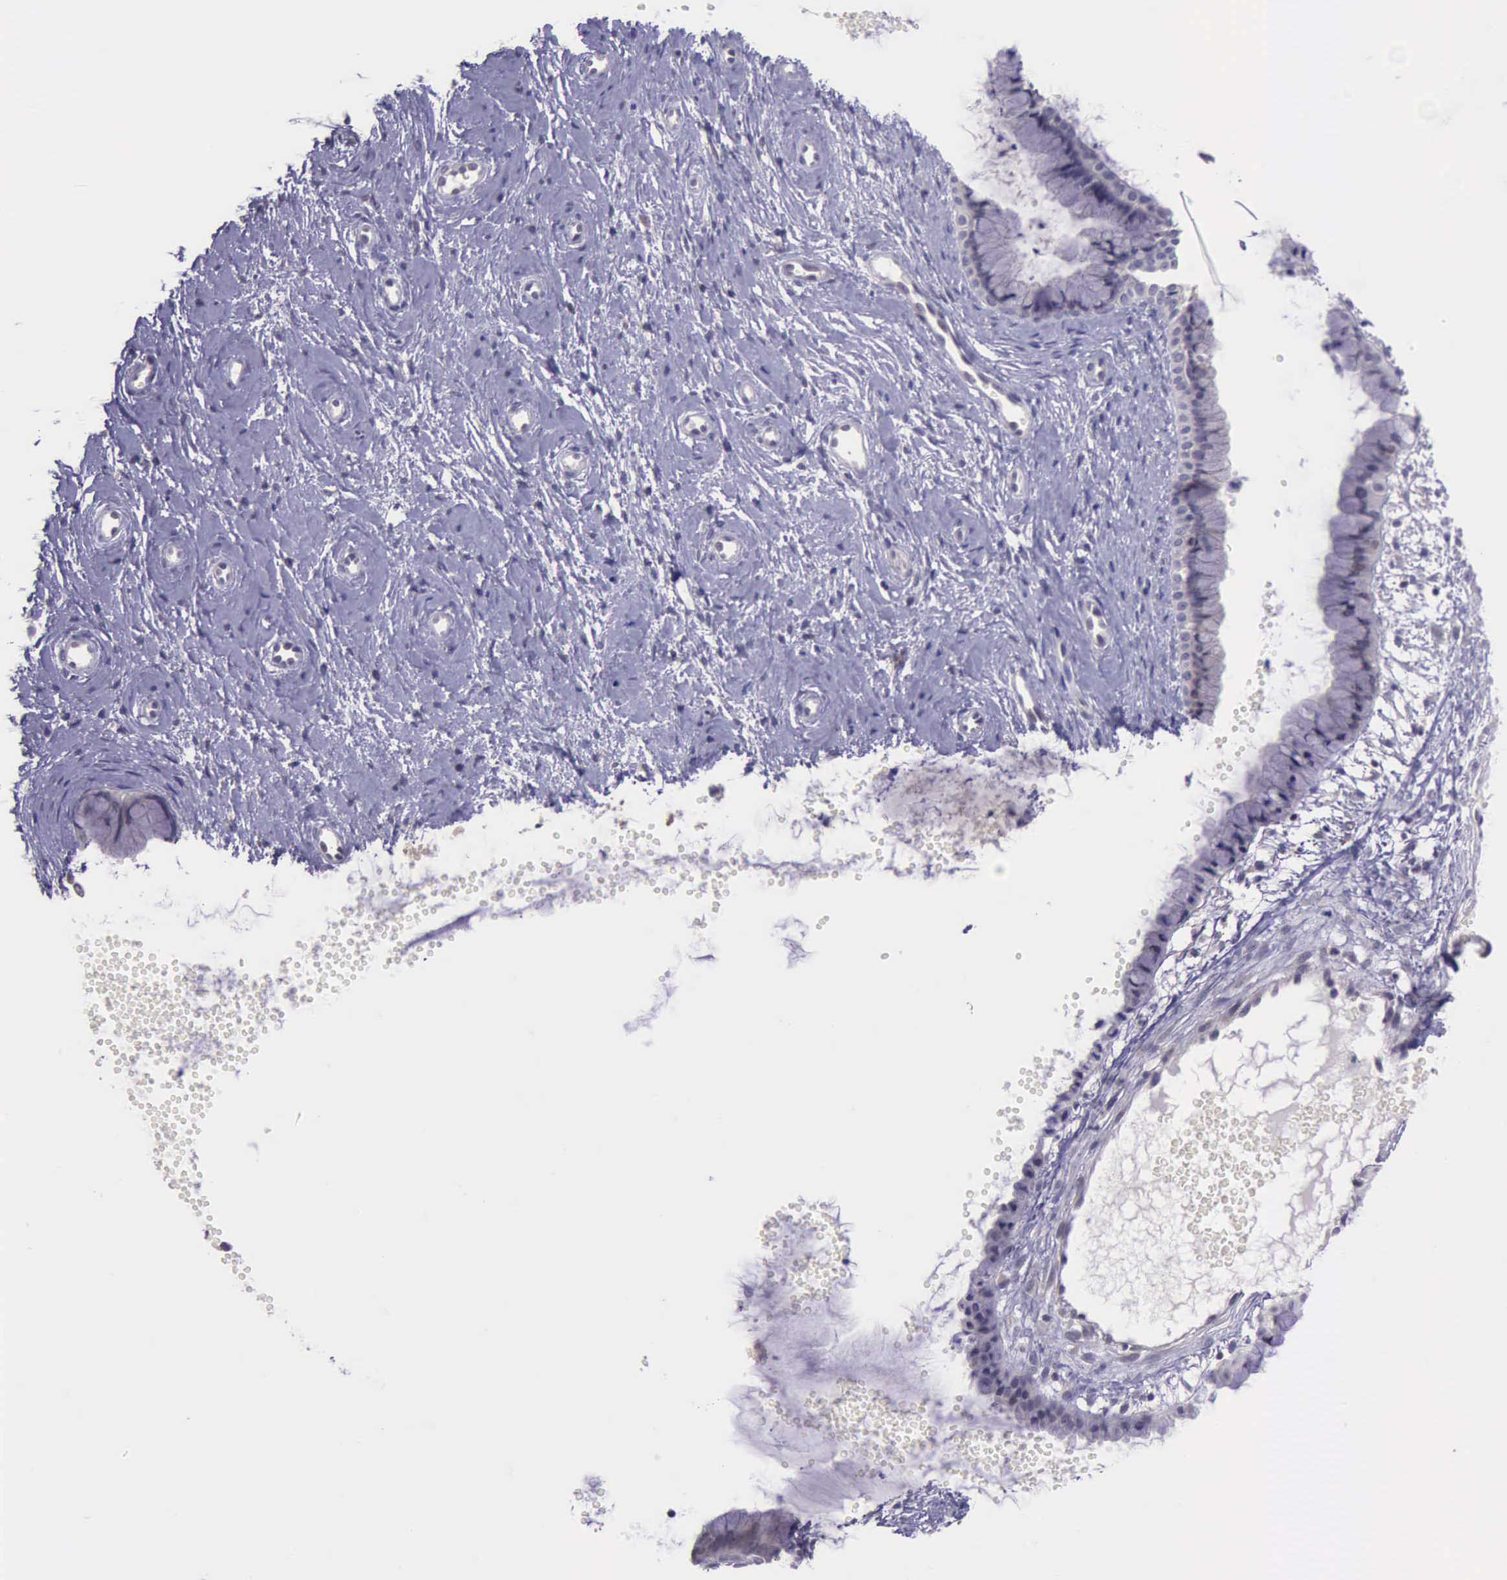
{"staining": {"intensity": "negative", "quantity": "none", "location": "none"}, "tissue": "cervix", "cell_type": "Glandular cells", "image_type": "normal", "snomed": [{"axis": "morphology", "description": "Normal tissue, NOS"}, {"axis": "topography", "description": "Cervix"}], "caption": "Photomicrograph shows no significant protein staining in glandular cells of normal cervix.", "gene": "PARP1", "patient": {"sex": "female", "age": 39}}